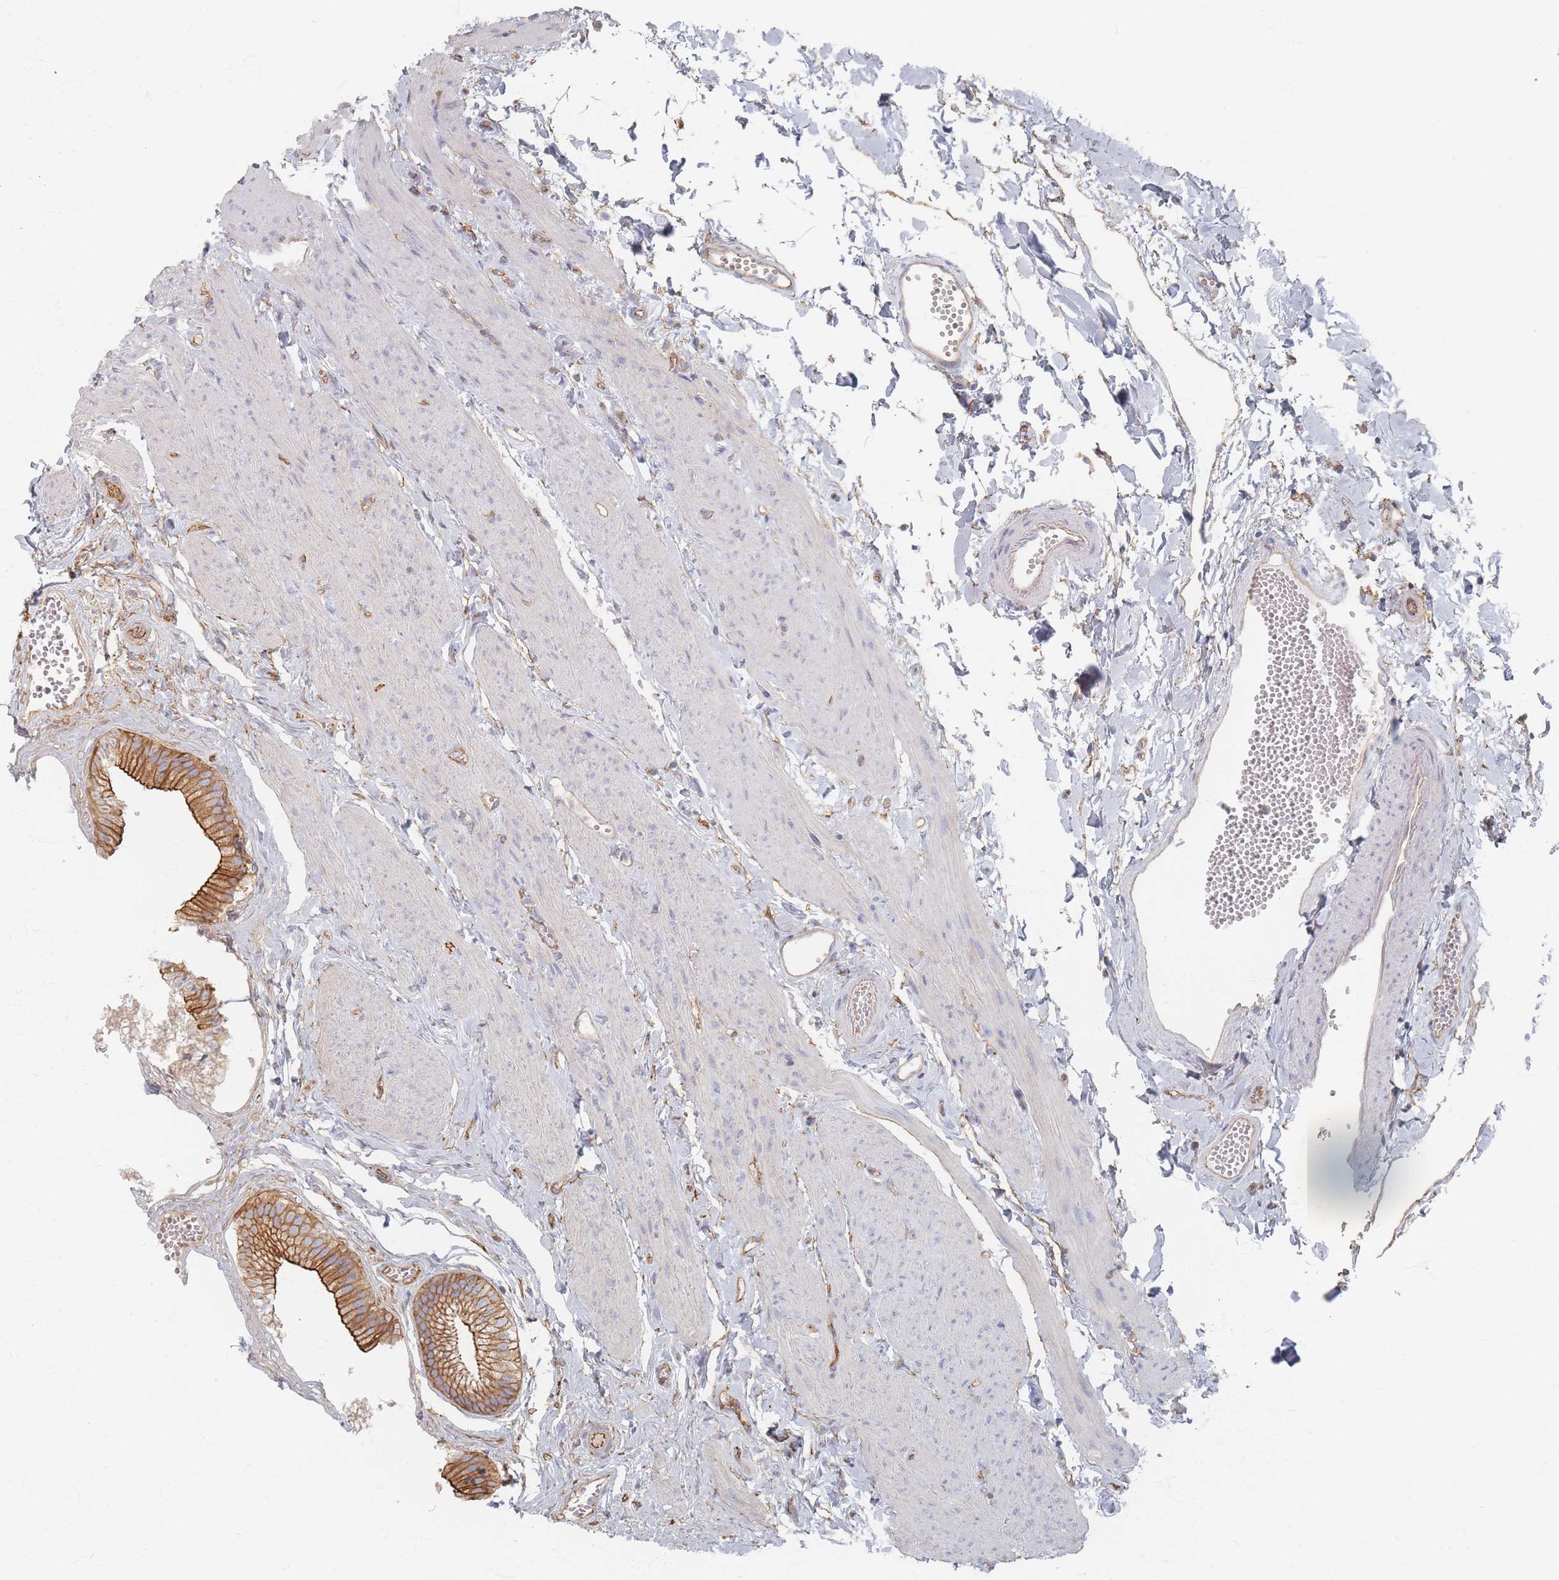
{"staining": {"intensity": "strong", "quantity": ">75%", "location": "cytoplasmic/membranous"}, "tissue": "gallbladder", "cell_type": "Glandular cells", "image_type": "normal", "snomed": [{"axis": "morphology", "description": "Normal tissue, NOS"}, {"axis": "topography", "description": "Gallbladder"}], "caption": "Immunohistochemical staining of normal human gallbladder displays >75% levels of strong cytoplasmic/membranous protein staining in approximately >75% of glandular cells.", "gene": "GNB1", "patient": {"sex": "female", "age": 54}}